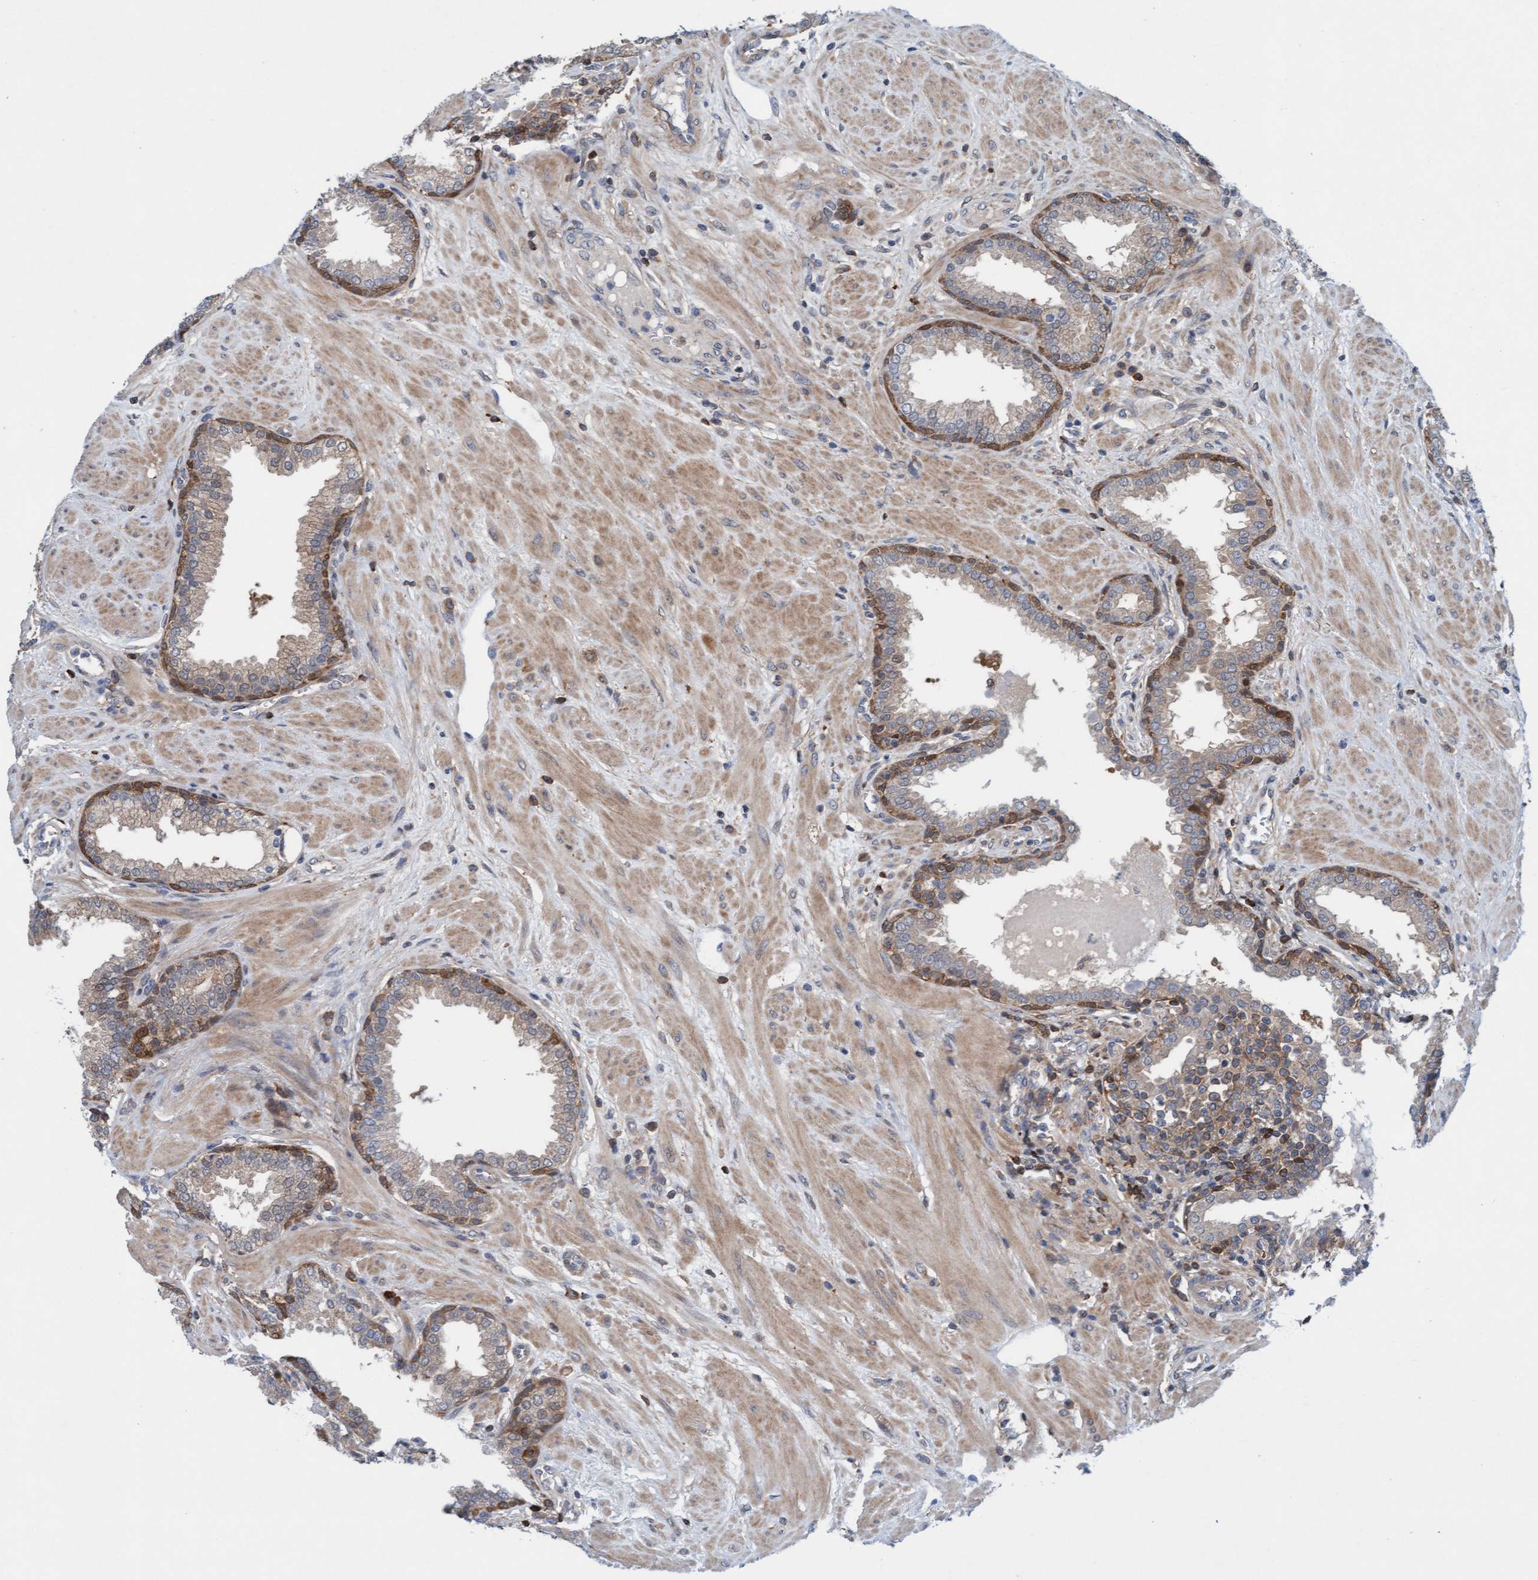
{"staining": {"intensity": "moderate", "quantity": "<25%", "location": "cytoplasmic/membranous"}, "tissue": "prostate", "cell_type": "Glandular cells", "image_type": "normal", "snomed": [{"axis": "morphology", "description": "Normal tissue, NOS"}, {"axis": "topography", "description": "Prostate"}], "caption": "Immunohistochemical staining of benign prostate demonstrates <25% levels of moderate cytoplasmic/membranous protein positivity in about <25% of glandular cells. The staining was performed using DAB (3,3'-diaminobenzidine), with brown indicating positive protein expression. Nuclei are stained blue with hematoxylin.", "gene": "KLHL25", "patient": {"sex": "male", "age": 51}}